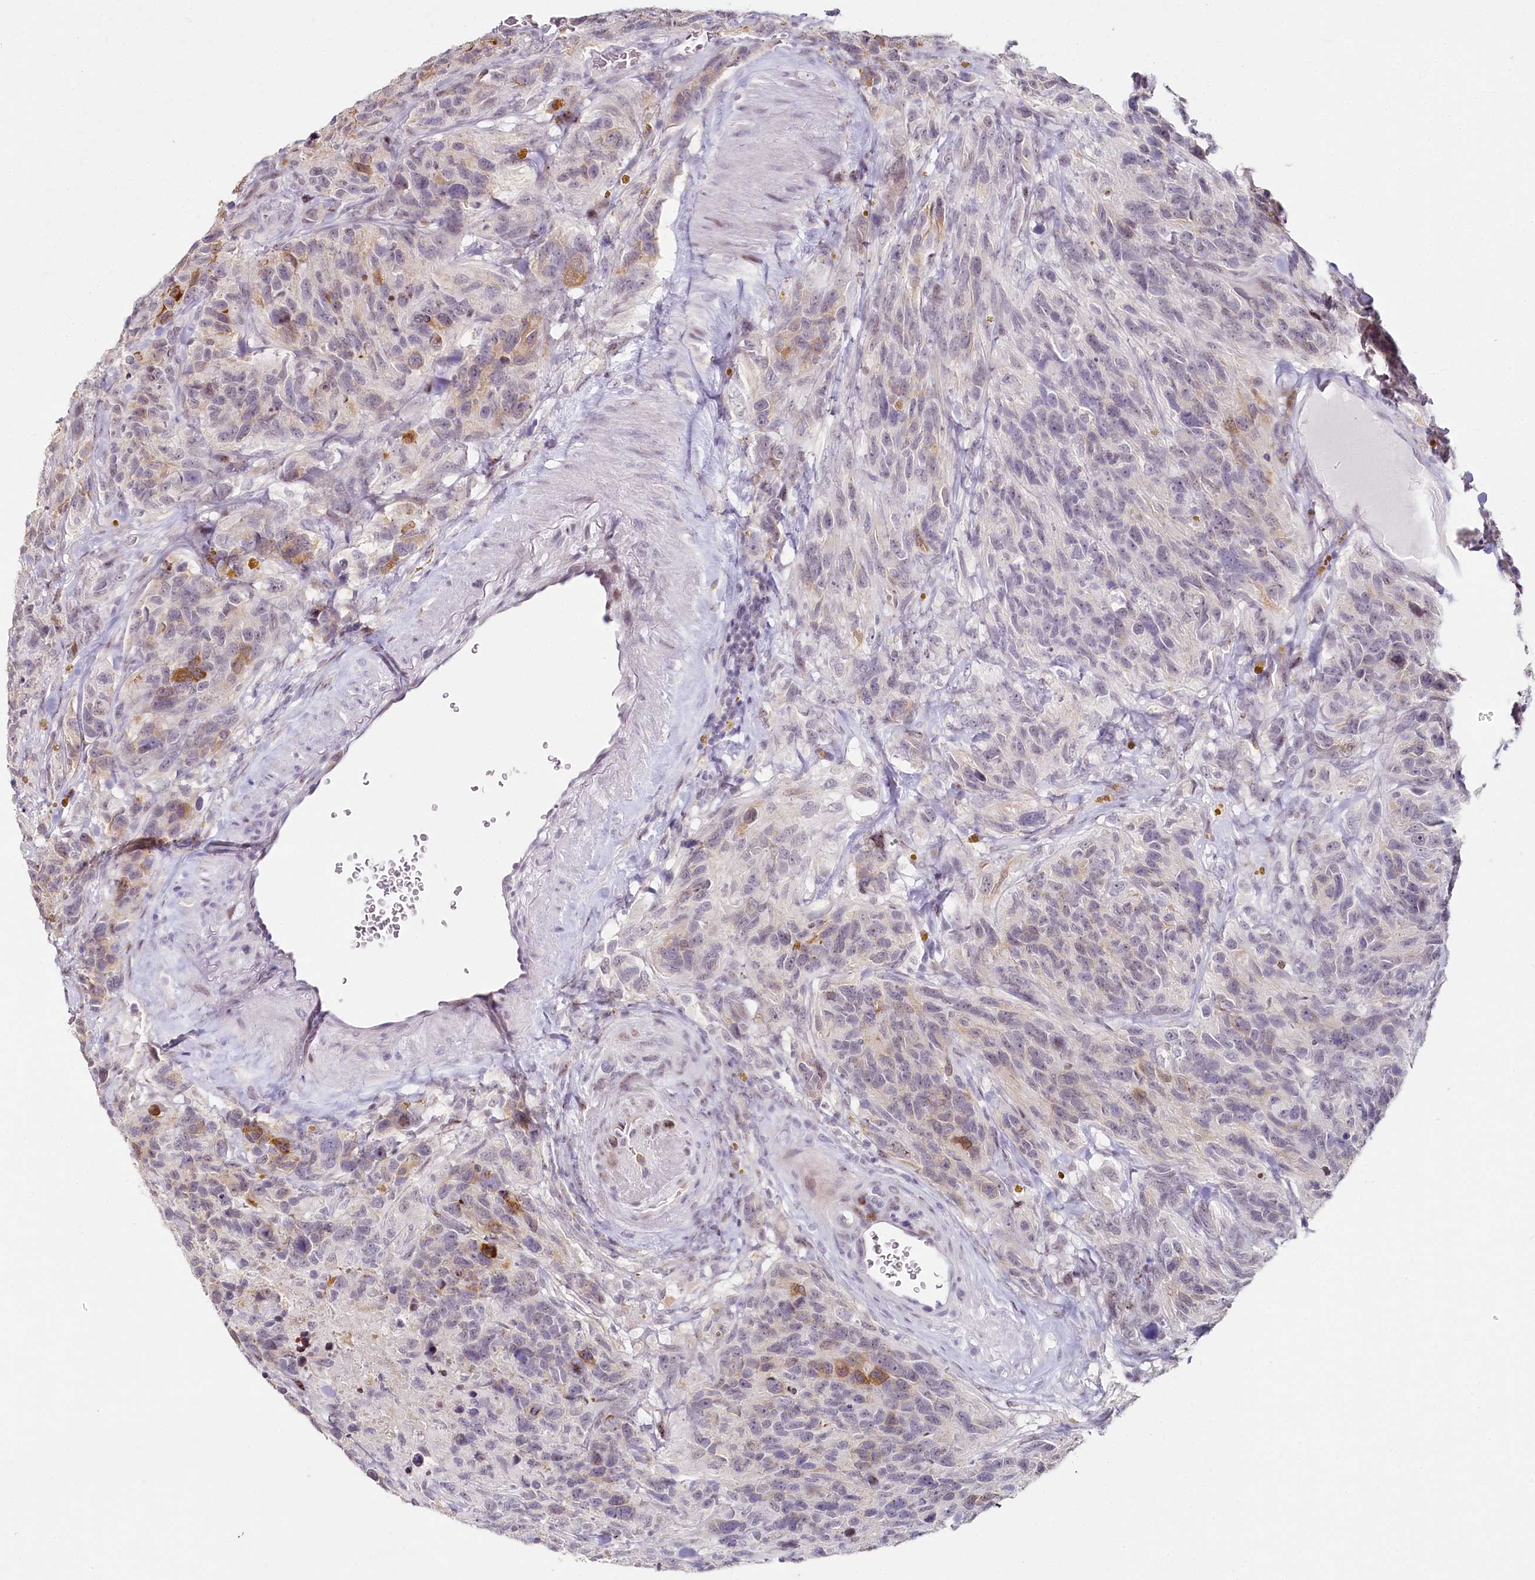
{"staining": {"intensity": "moderate", "quantity": "<25%", "location": "cytoplasmic/membranous"}, "tissue": "glioma", "cell_type": "Tumor cells", "image_type": "cancer", "snomed": [{"axis": "morphology", "description": "Glioma, malignant, High grade"}, {"axis": "topography", "description": "Brain"}], "caption": "Moderate cytoplasmic/membranous staining for a protein is appreciated in about <25% of tumor cells of malignant glioma (high-grade) using immunohistochemistry.", "gene": "HPD", "patient": {"sex": "male", "age": 69}}